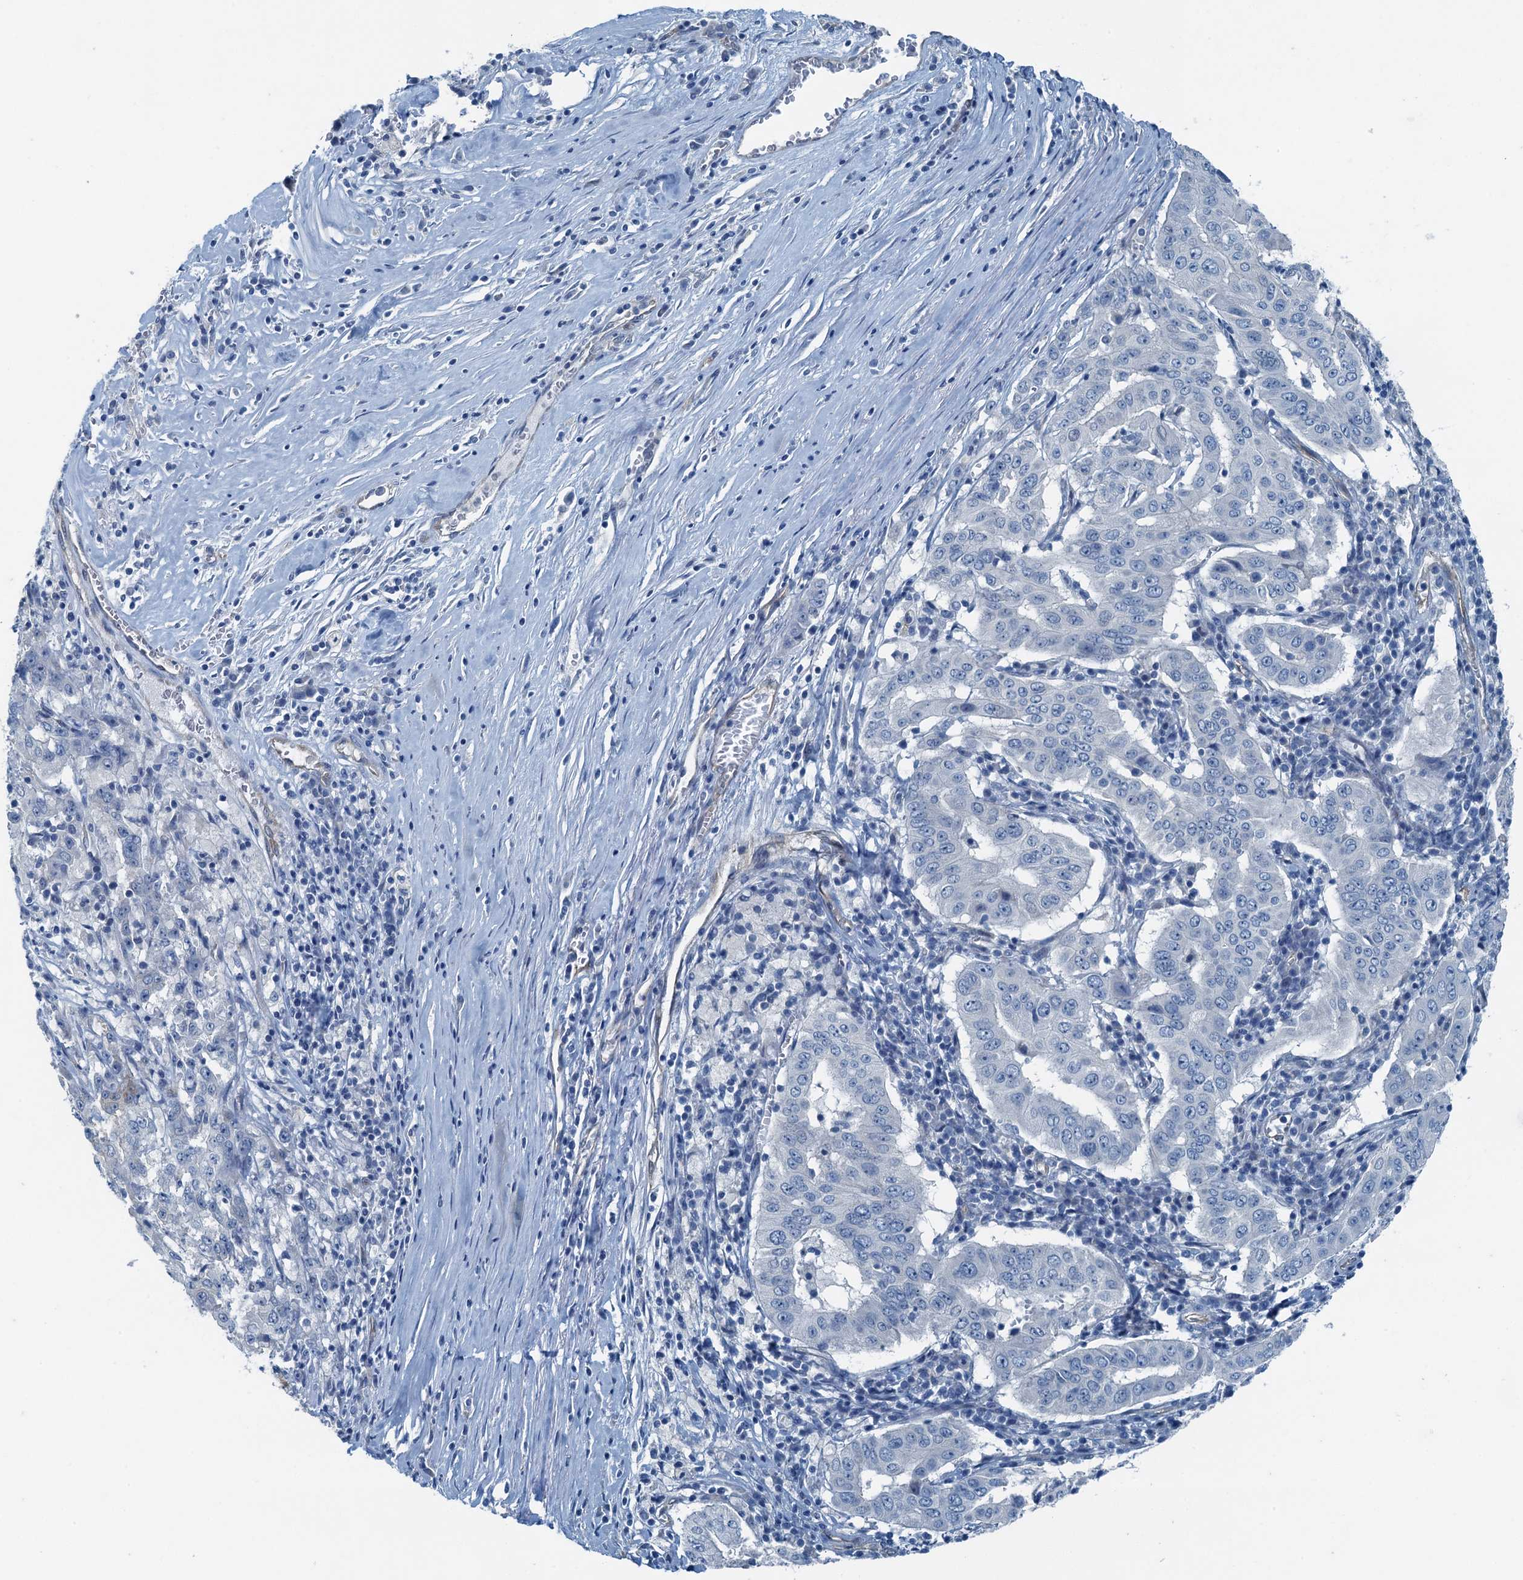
{"staining": {"intensity": "negative", "quantity": "none", "location": "none"}, "tissue": "pancreatic cancer", "cell_type": "Tumor cells", "image_type": "cancer", "snomed": [{"axis": "morphology", "description": "Adenocarcinoma, NOS"}, {"axis": "topography", "description": "Pancreas"}], "caption": "Immunohistochemical staining of human pancreatic adenocarcinoma reveals no significant expression in tumor cells.", "gene": "GFOD2", "patient": {"sex": "male", "age": 63}}